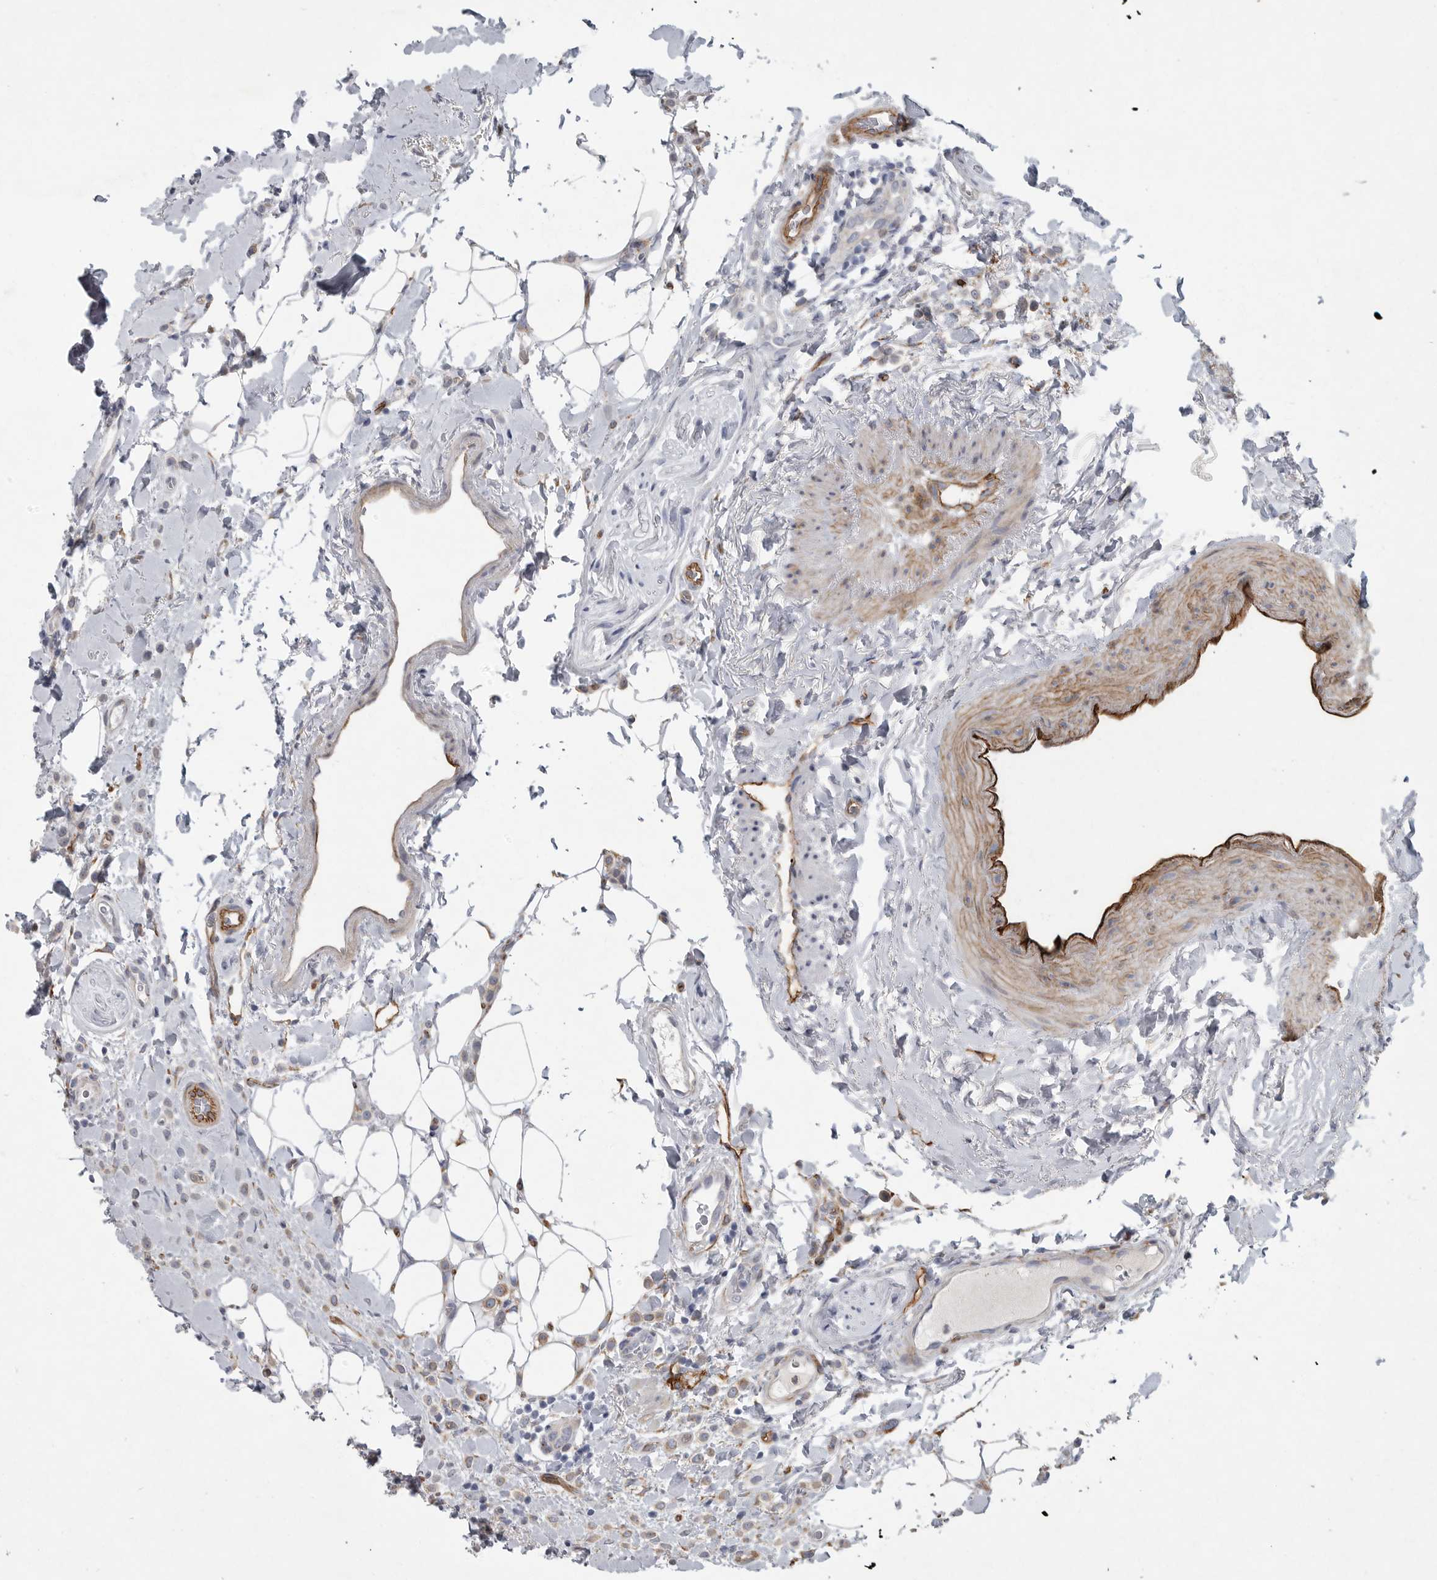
{"staining": {"intensity": "weak", "quantity": "25%-75%", "location": "cytoplasmic/membranous"}, "tissue": "breast cancer", "cell_type": "Tumor cells", "image_type": "cancer", "snomed": [{"axis": "morphology", "description": "Normal tissue, NOS"}, {"axis": "morphology", "description": "Lobular carcinoma"}, {"axis": "topography", "description": "Breast"}], "caption": "Tumor cells display low levels of weak cytoplasmic/membranous expression in about 25%-75% of cells in human lobular carcinoma (breast).", "gene": "MINPP1", "patient": {"sex": "female", "age": 50}}